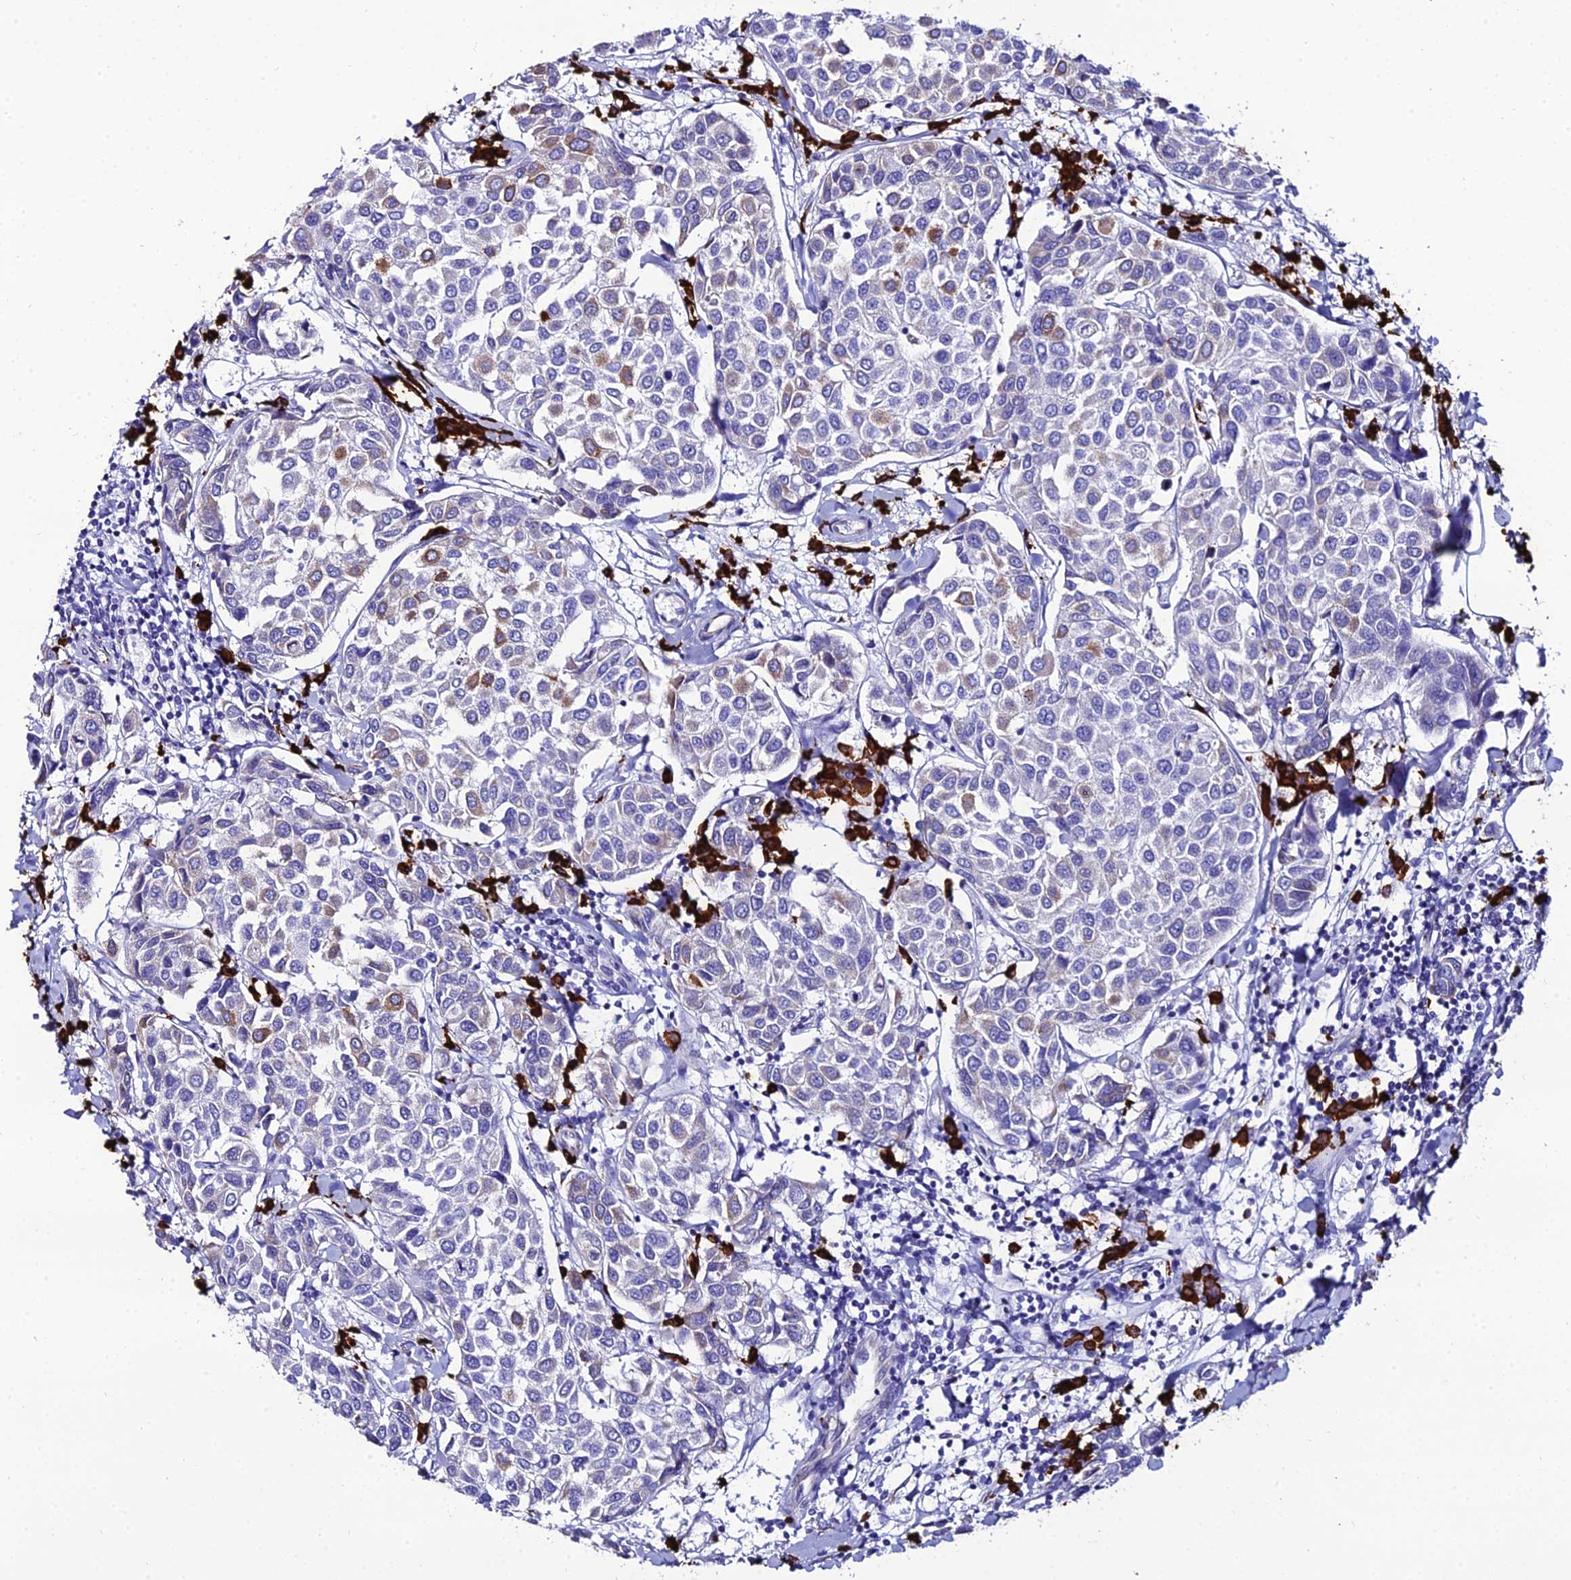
{"staining": {"intensity": "weak", "quantity": "<25%", "location": "cytoplasmic/membranous"}, "tissue": "breast cancer", "cell_type": "Tumor cells", "image_type": "cancer", "snomed": [{"axis": "morphology", "description": "Duct carcinoma"}, {"axis": "topography", "description": "Breast"}], "caption": "The IHC photomicrograph has no significant expression in tumor cells of breast invasive ductal carcinoma tissue.", "gene": "TXNDC5", "patient": {"sex": "female", "age": 55}}